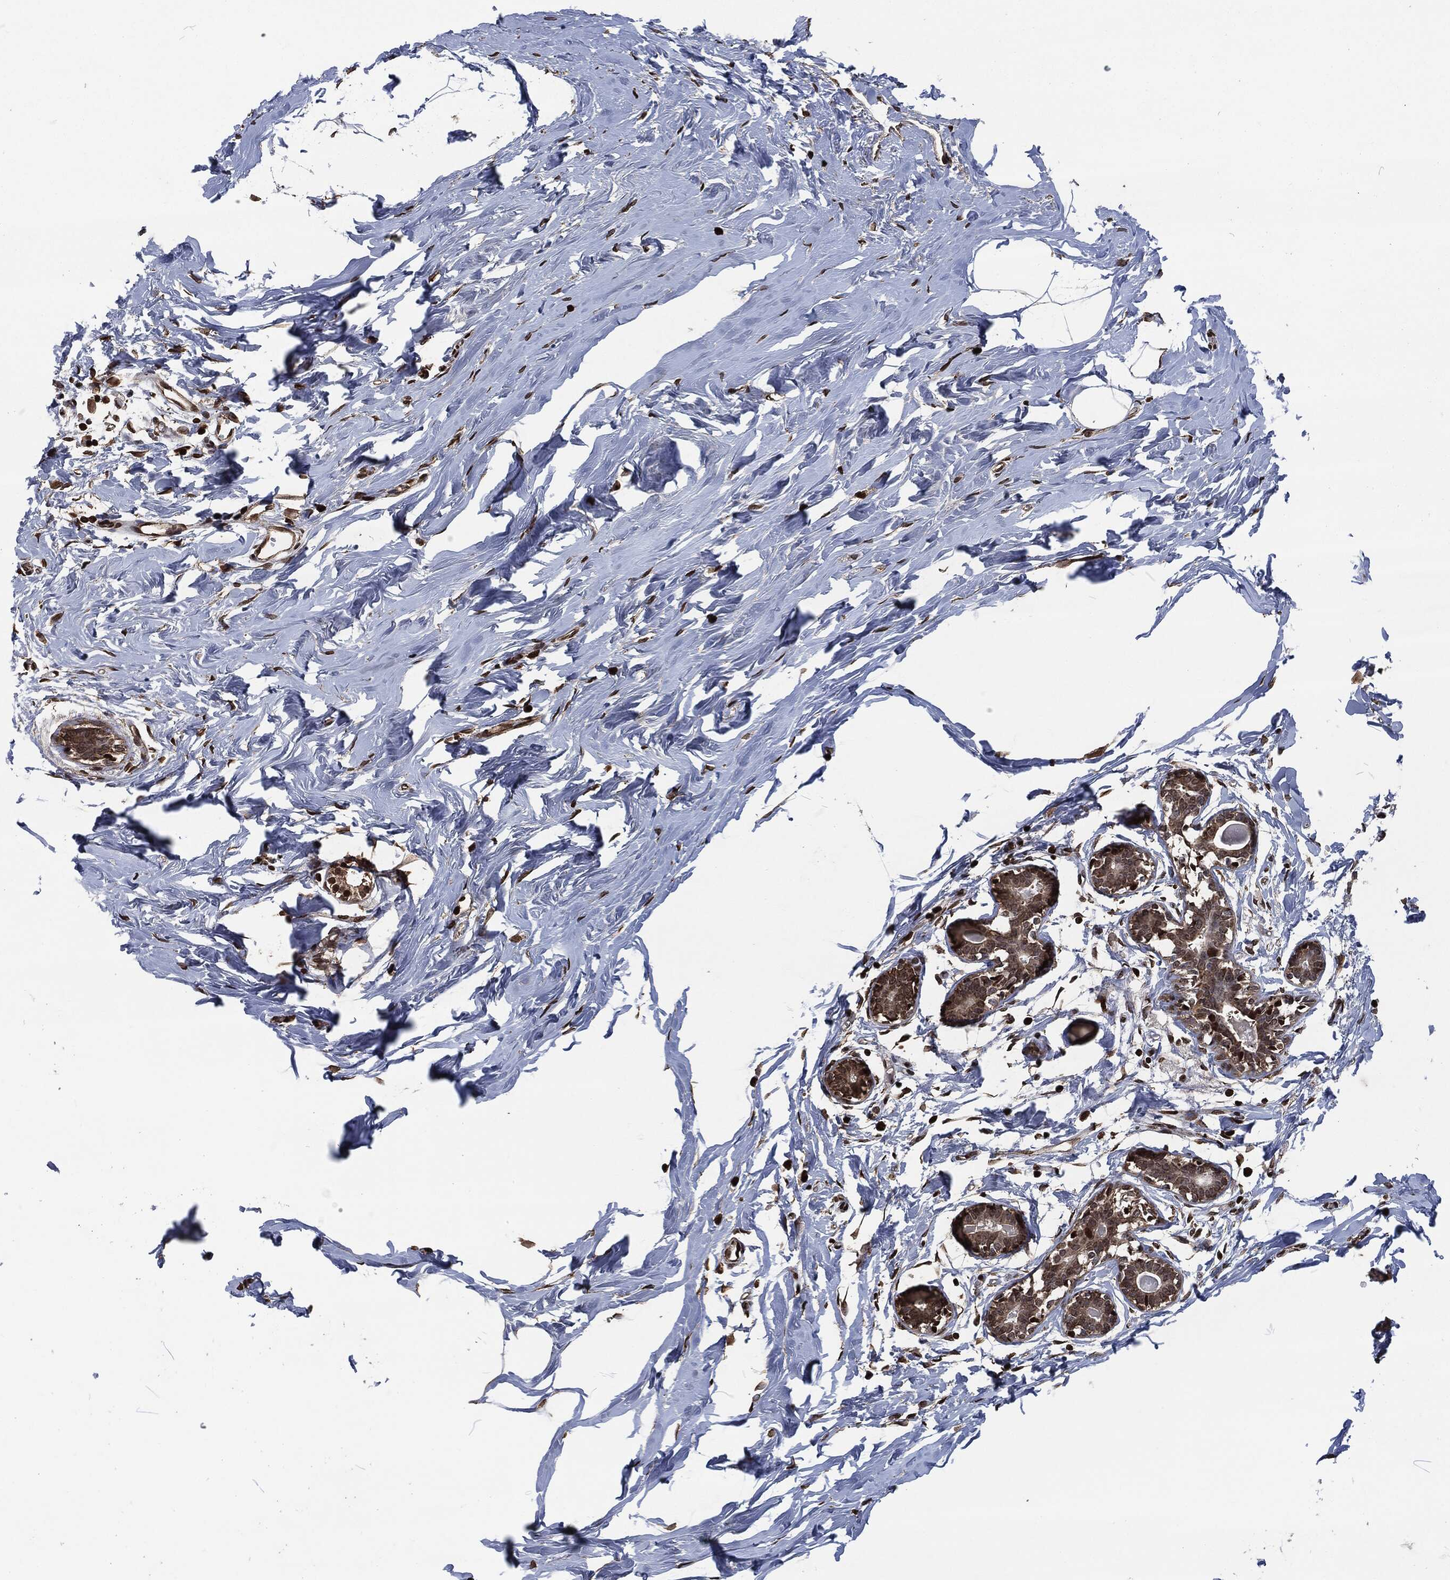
{"staining": {"intensity": "strong", "quantity": "25%-75%", "location": "nuclear"}, "tissue": "breast", "cell_type": "Adipocytes", "image_type": "normal", "snomed": [{"axis": "morphology", "description": "Normal tissue, NOS"}, {"axis": "morphology", "description": "Lobular carcinoma, in situ"}, {"axis": "topography", "description": "Breast"}], "caption": "About 25%-75% of adipocytes in unremarkable breast exhibit strong nuclear protein positivity as visualized by brown immunohistochemical staining.", "gene": "SNAI1", "patient": {"sex": "female", "age": 35}}